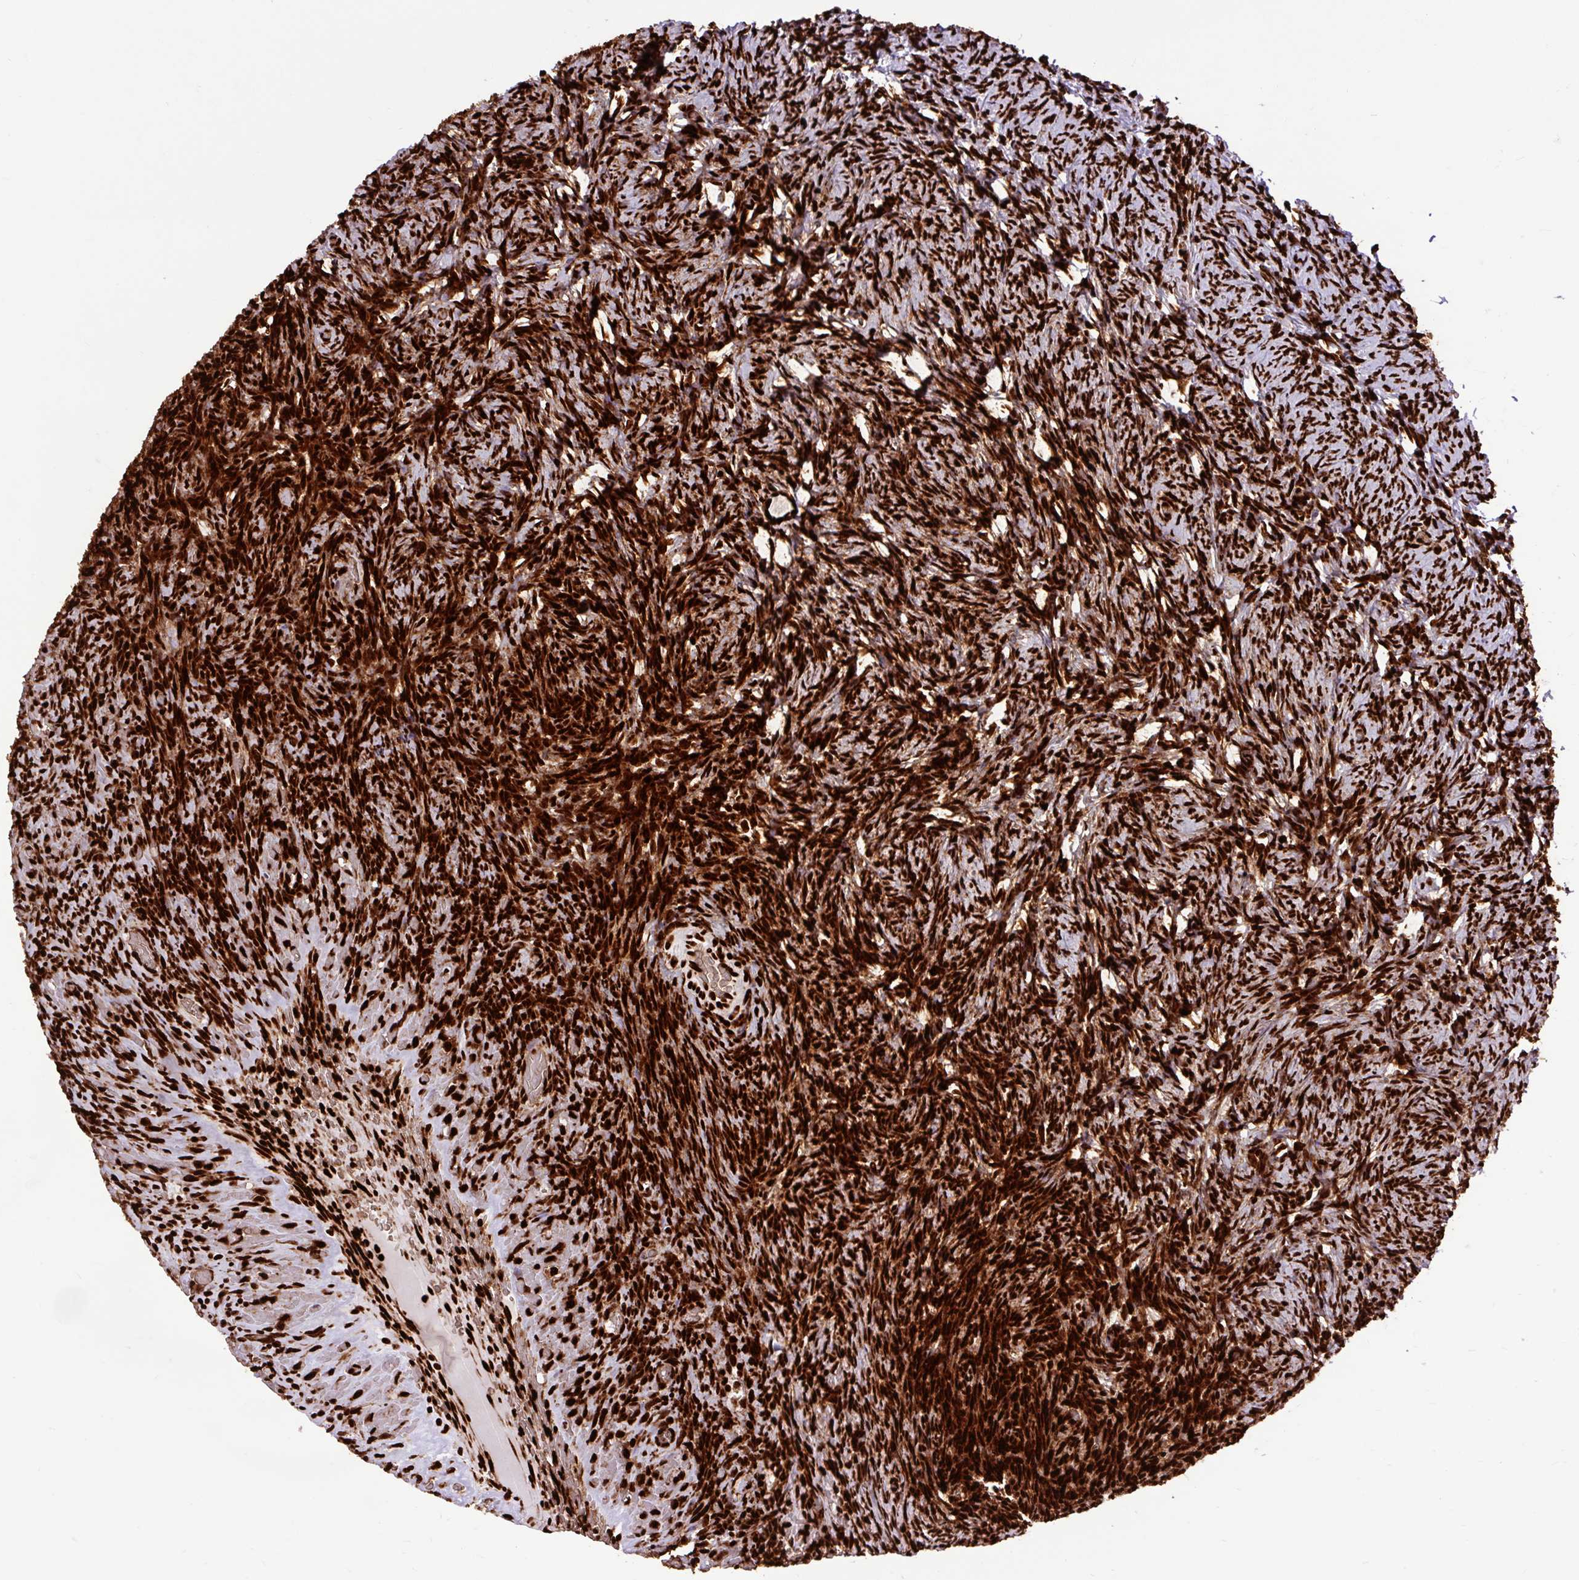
{"staining": {"intensity": "strong", "quantity": ">75%", "location": "nuclear"}, "tissue": "ovary", "cell_type": "Ovarian stroma cells", "image_type": "normal", "snomed": [{"axis": "morphology", "description": "Normal tissue, NOS"}, {"axis": "topography", "description": "Ovary"}], "caption": "A brown stain shows strong nuclear positivity of a protein in ovarian stroma cells of benign human ovary. (DAB IHC, brown staining for protein, blue staining for nuclei).", "gene": "FUS", "patient": {"sex": "female", "age": 34}}